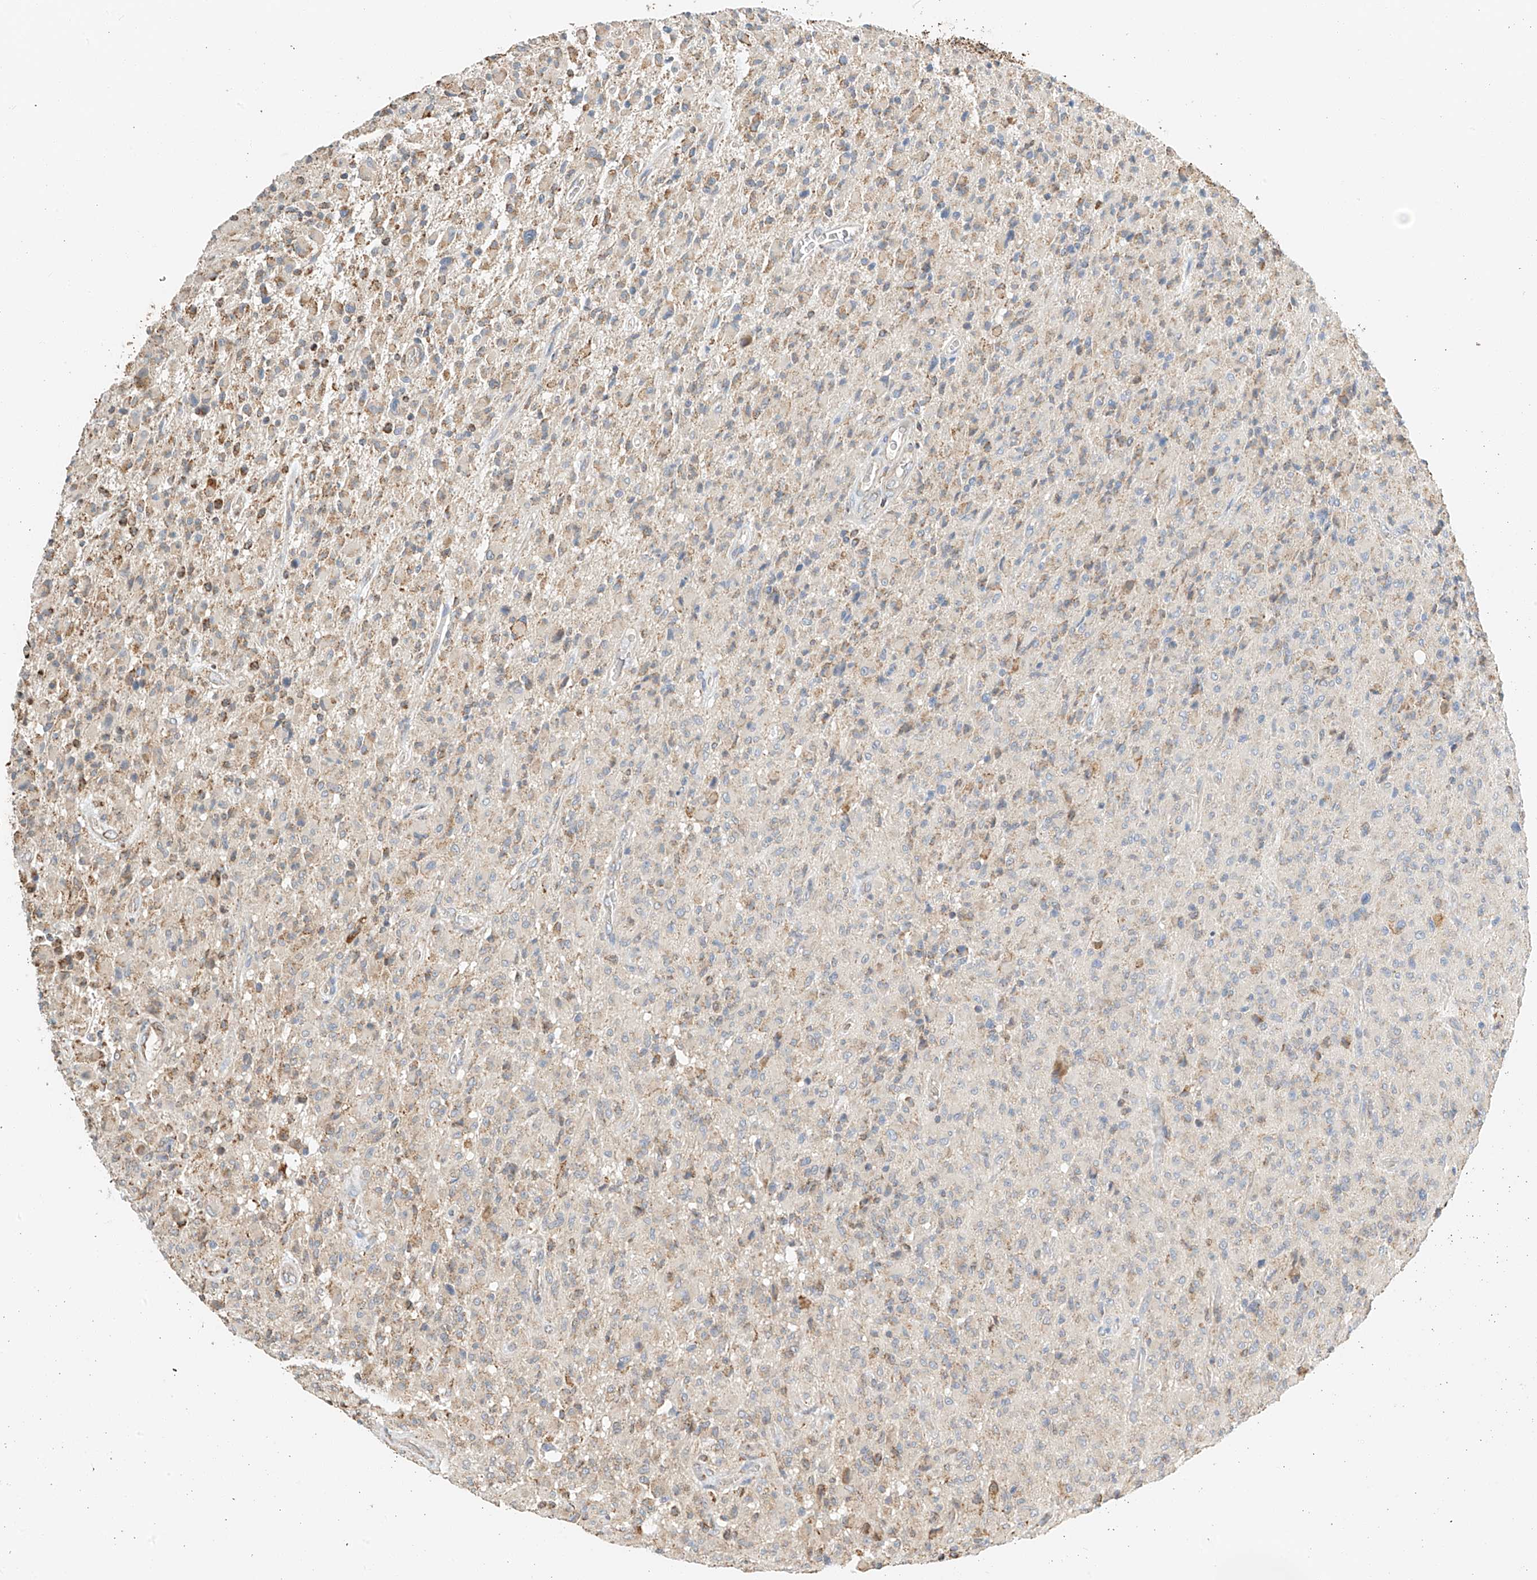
{"staining": {"intensity": "weak", "quantity": "25%-75%", "location": "cytoplasmic/membranous"}, "tissue": "glioma", "cell_type": "Tumor cells", "image_type": "cancer", "snomed": [{"axis": "morphology", "description": "Glioma, malignant, High grade"}, {"axis": "topography", "description": "Brain"}], "caption": "A low amount of weak cytoplasmic/membranous expression is identified in about 25%-75% of tumor cells in malignant glioma (high-grade) tissue.", "gene": "YIPF7", "patient": {"sex": "female", "age": 57}}